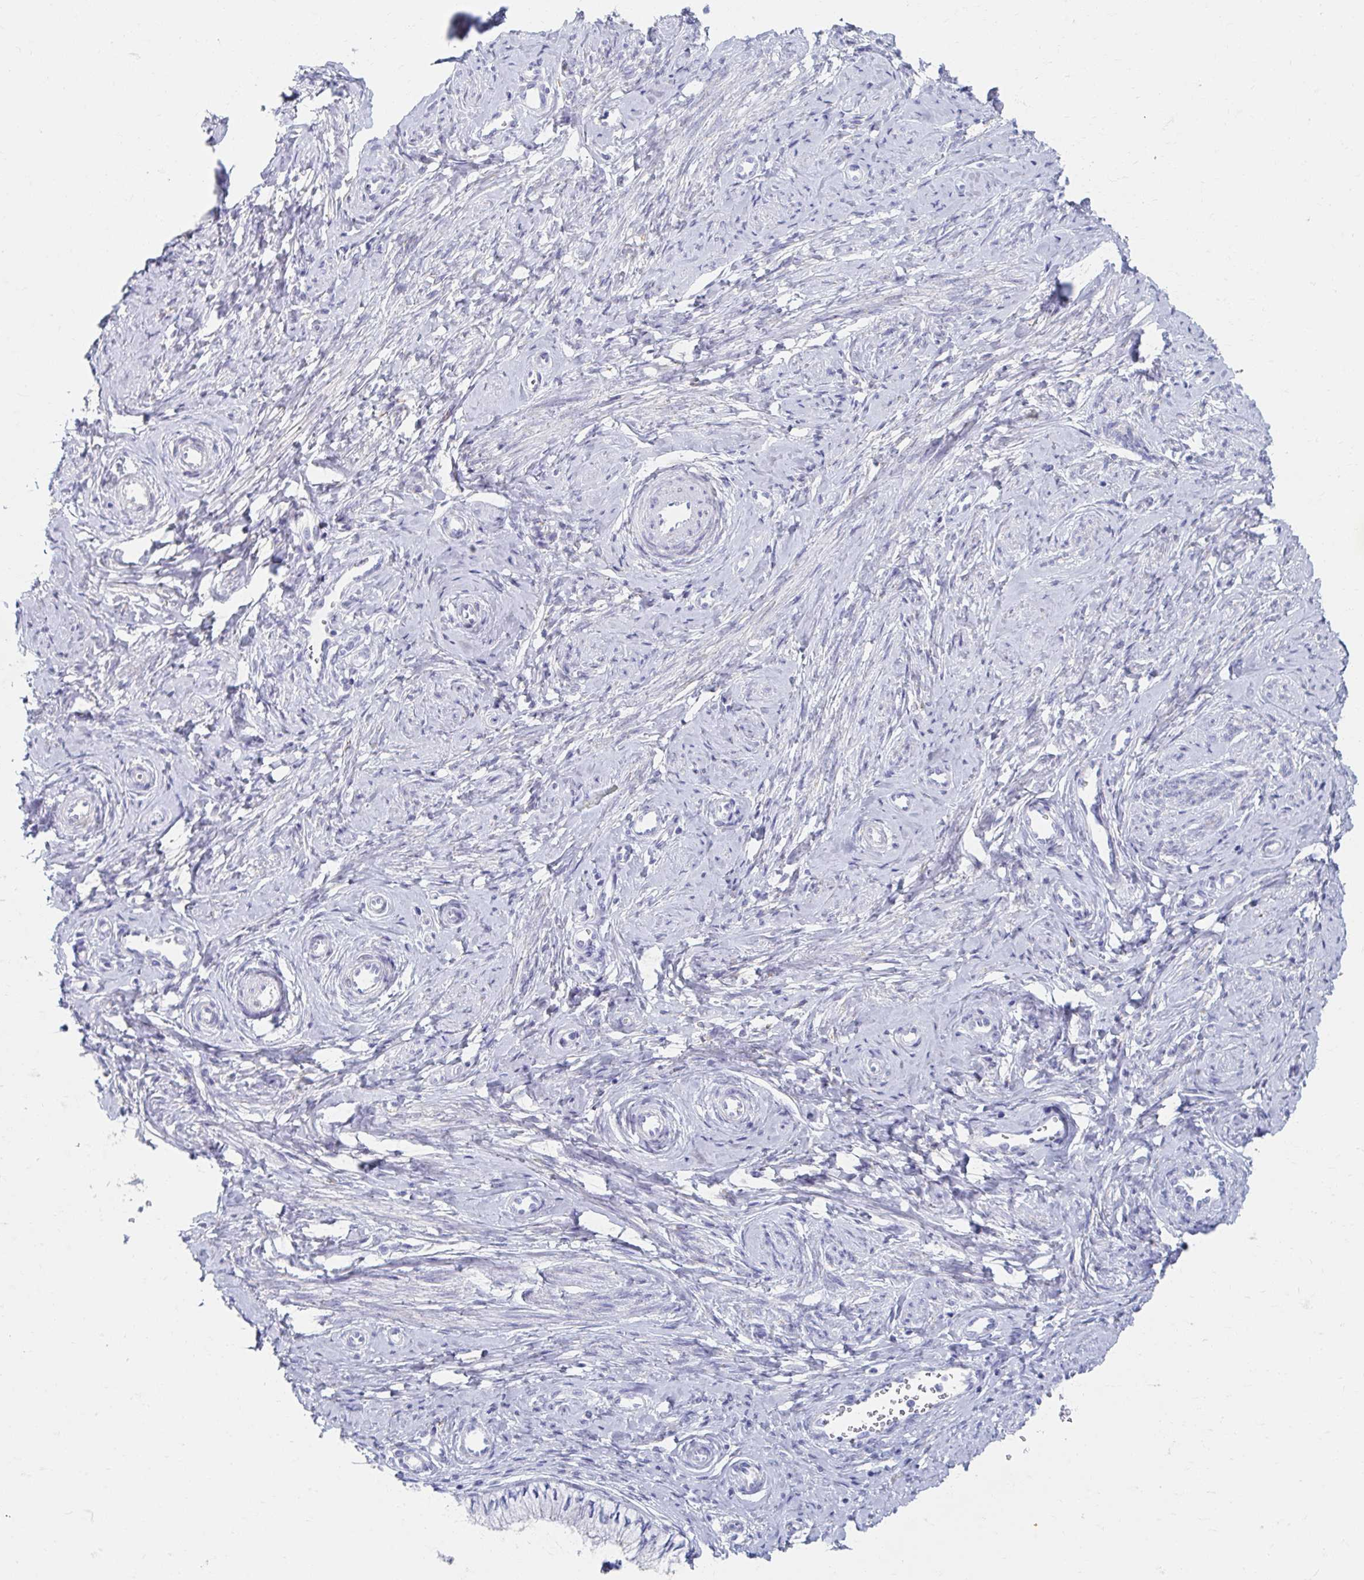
{"staining": {"intensity": "negative", "quantity": "none", "location": "none"}, "tissue": "cervix", "cell_type": "Glandular cells", "image_type": "normal", "snomed": [{"axis": "morphology", "description": "Normal tissue, NOS"}, {"axis": "topography", "description": "Cervix"}], "caption": "A high-resolution histopathology image shows immunohistochemistry staining of unremarkable cervix, which displays no significant expression in glandular cells.", "gene": "MYLK2", "patient": {"sex": "female", "age": 24}}